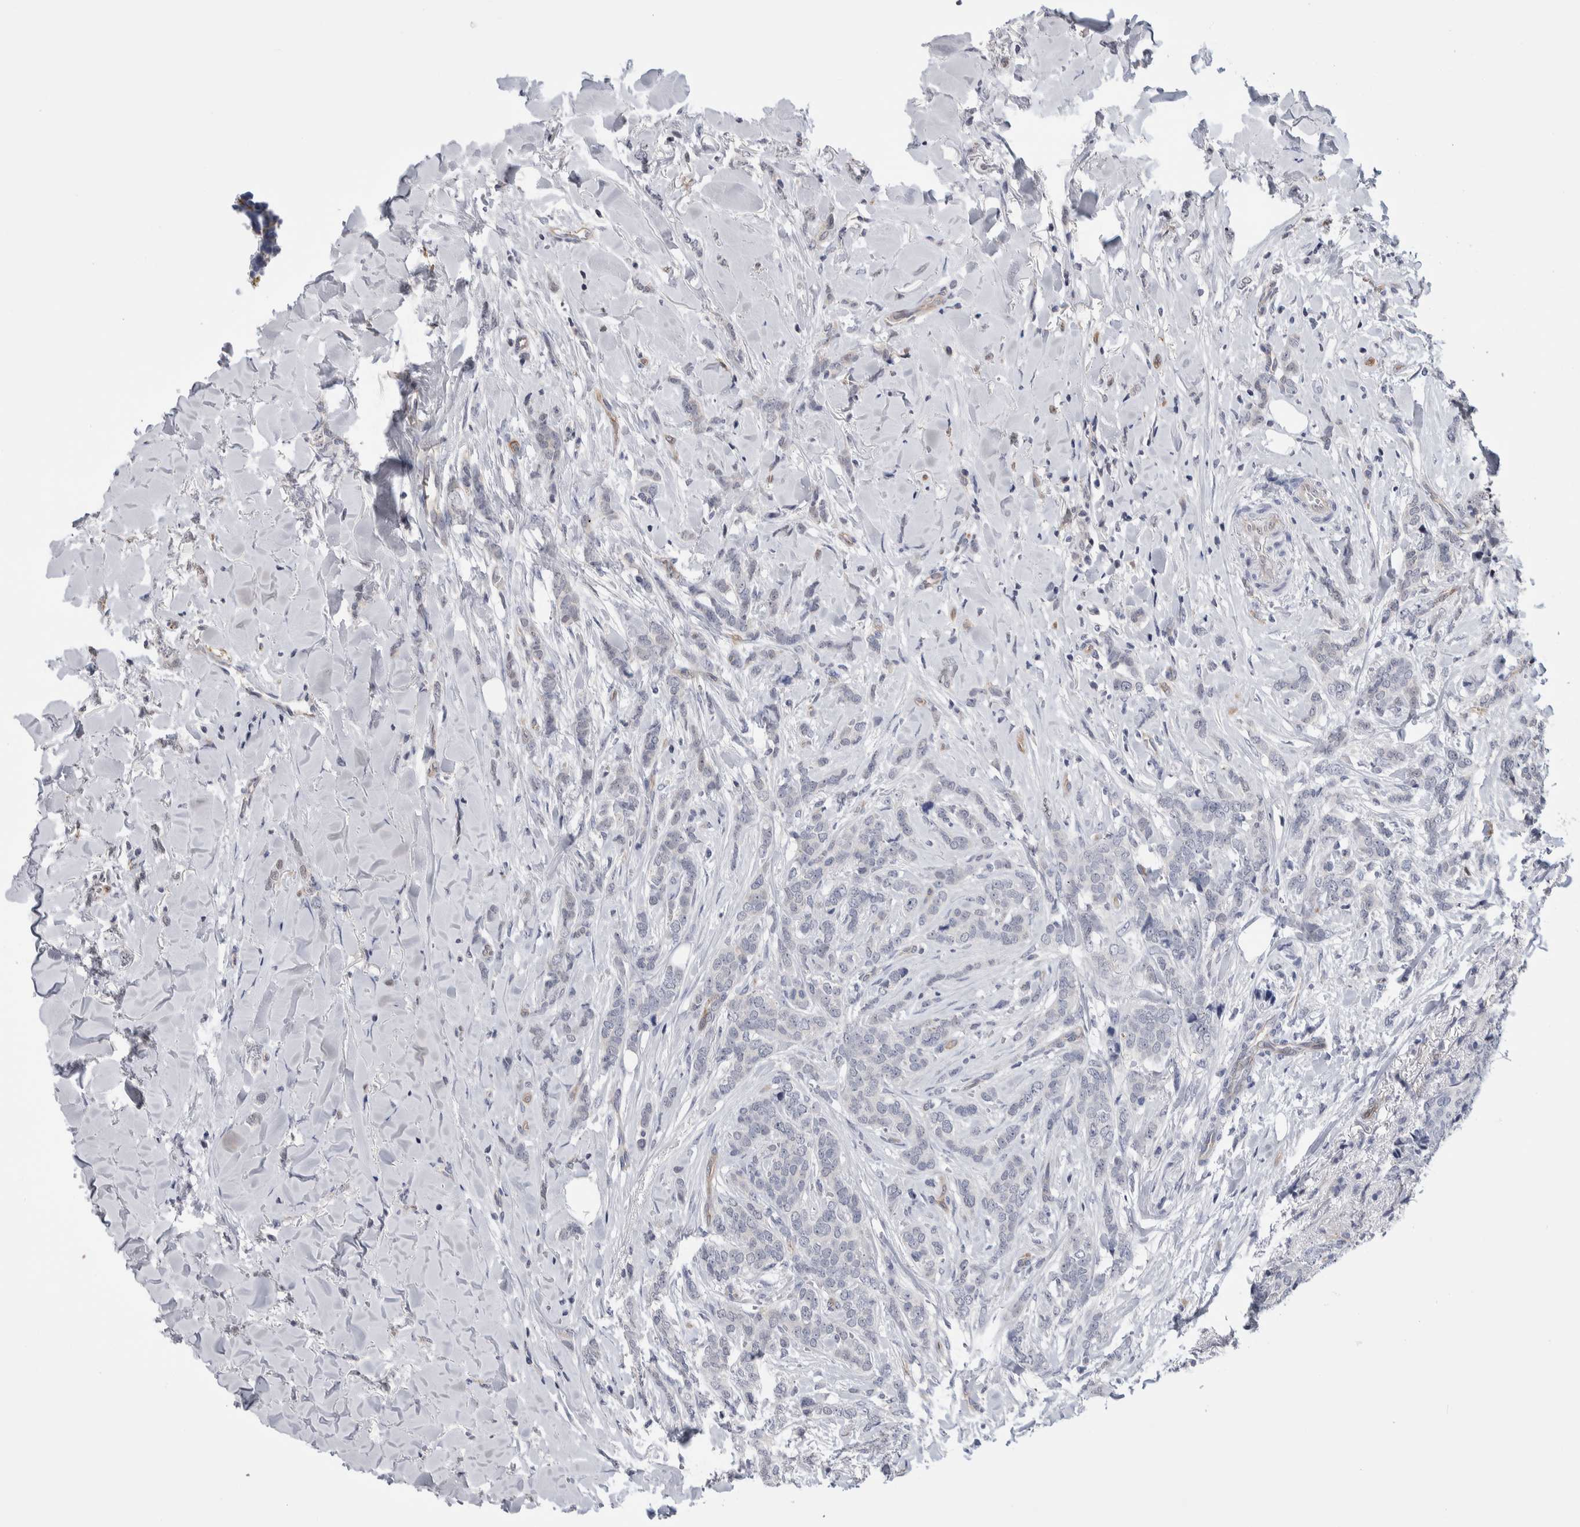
{"staining": {"intensity": "negative", "quantity": "none", "location": "none"}, "tissue": "breast cancer", "cell_type": "Tumor cells", "image_type": "cancer", "snomed": [{"axis": "morphology", "description": "Lobular carcinoma"}, {"axis": "topography", "description": "Skin"}, {"axis": "topography", "description": "Breast"}], "caption": "A micrograph of breast cancer stained for a protein exhibits no brown staining in tumor cells. The staining is performed using DAB brown chromogen with nuclei counter-stained in using hematoxylin.", "gene": "ZBTB49", "patient": {"sex": "female", "age": 46}}